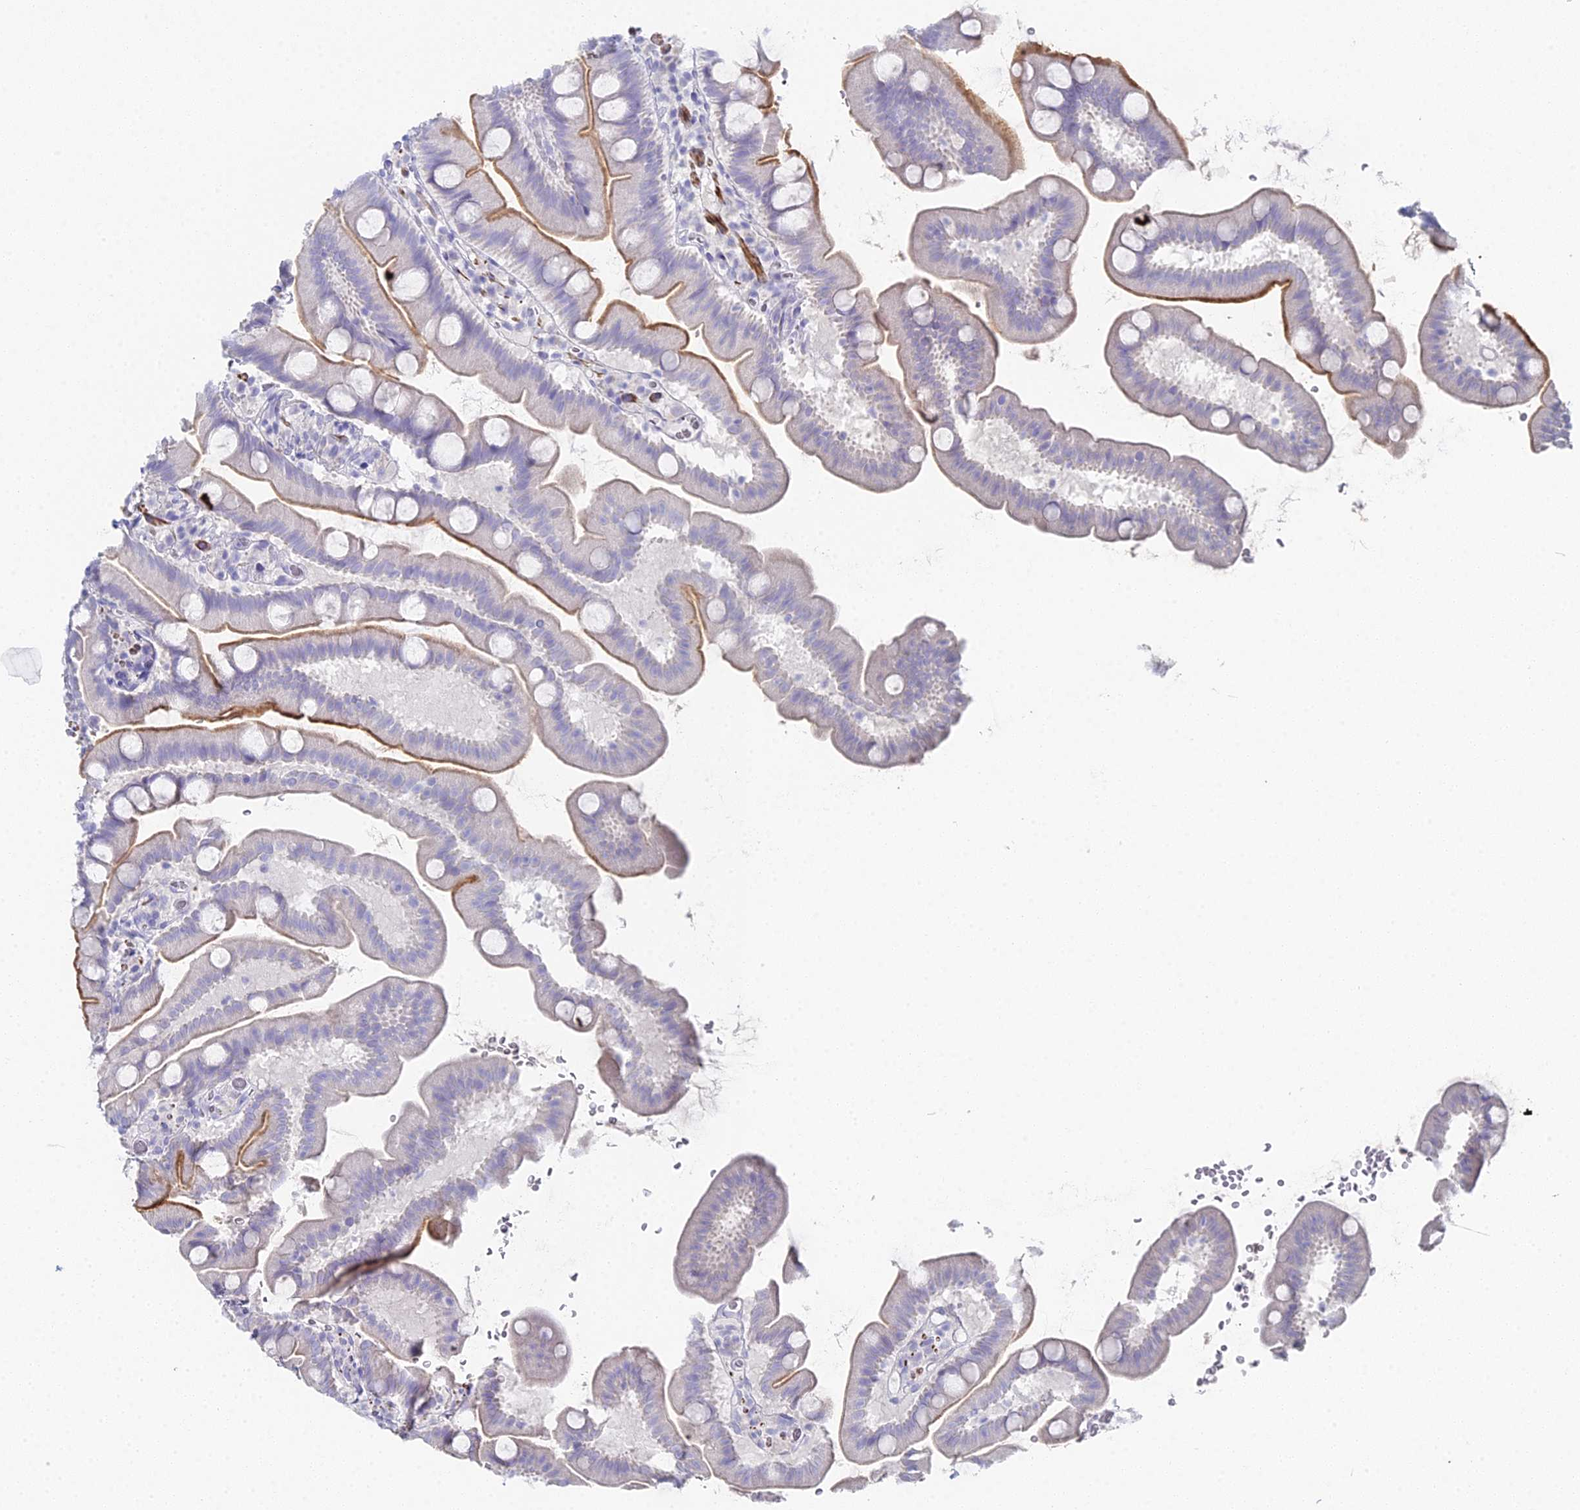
{"staining": {"intensity": "moderate", "quantity": "<25%", "location": "cytoplasmic/membranous"}, "tissue": "small intestine", "cell_type": "Glandular cells", "image_type": "normal", "snomed": [{"axis": "morphology", "description": "Normal tissue, NOS"}, {"axis": "topography", "description": "Small intestine"}], "caption": "The histopathology image shows staining of benign small intestine, revealing moderate cytoplasmic/membranous protein expression (brown color) within glandular cells. (DAB IHC with brightfield microscopy, high magnification).", "gene": "ALPP", "patient": {"sex": "female", "age": 68}}